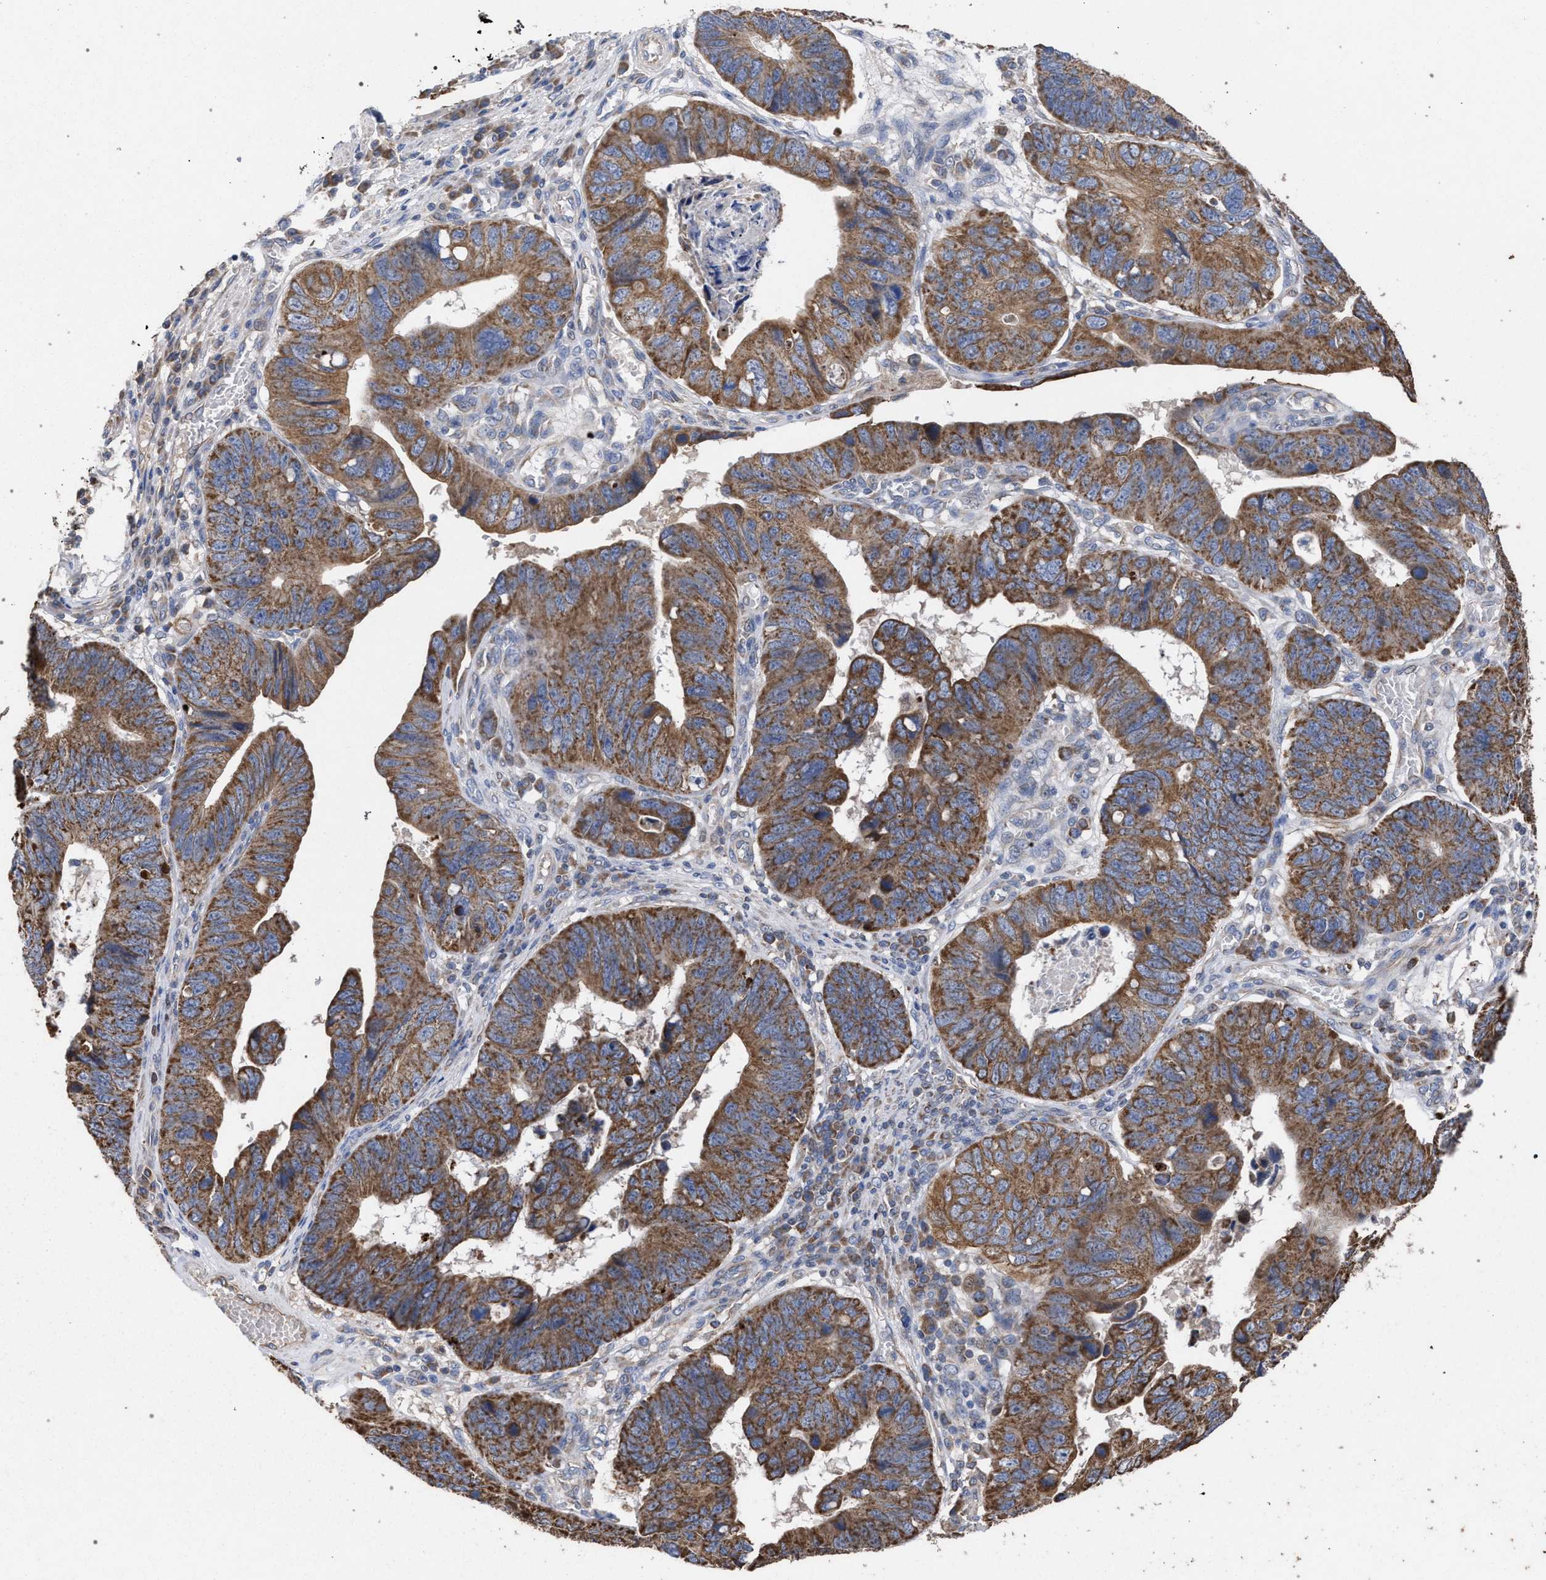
{"staining": {"intensity": "moderate", "quantity": ">75%", "location": "cytoplasmic/membranous"}, "tissue": "stomach cancer", "cell_type": "Tumor cells", "image_type": "cancer", "snomed": [{"axis": "morphology", "description": "Adenocarcinoma, NOS"}, {"axis": "topography", "description": "Stomach"}], "caption": "Protein staining exhibits moderate cytoplasmic/membranous expression in about >75% of tumor cells in stomach cancer (adenocarcinoma).", "gene": "BCL2L12", "patient": {"sex": "male", "age": 59}}